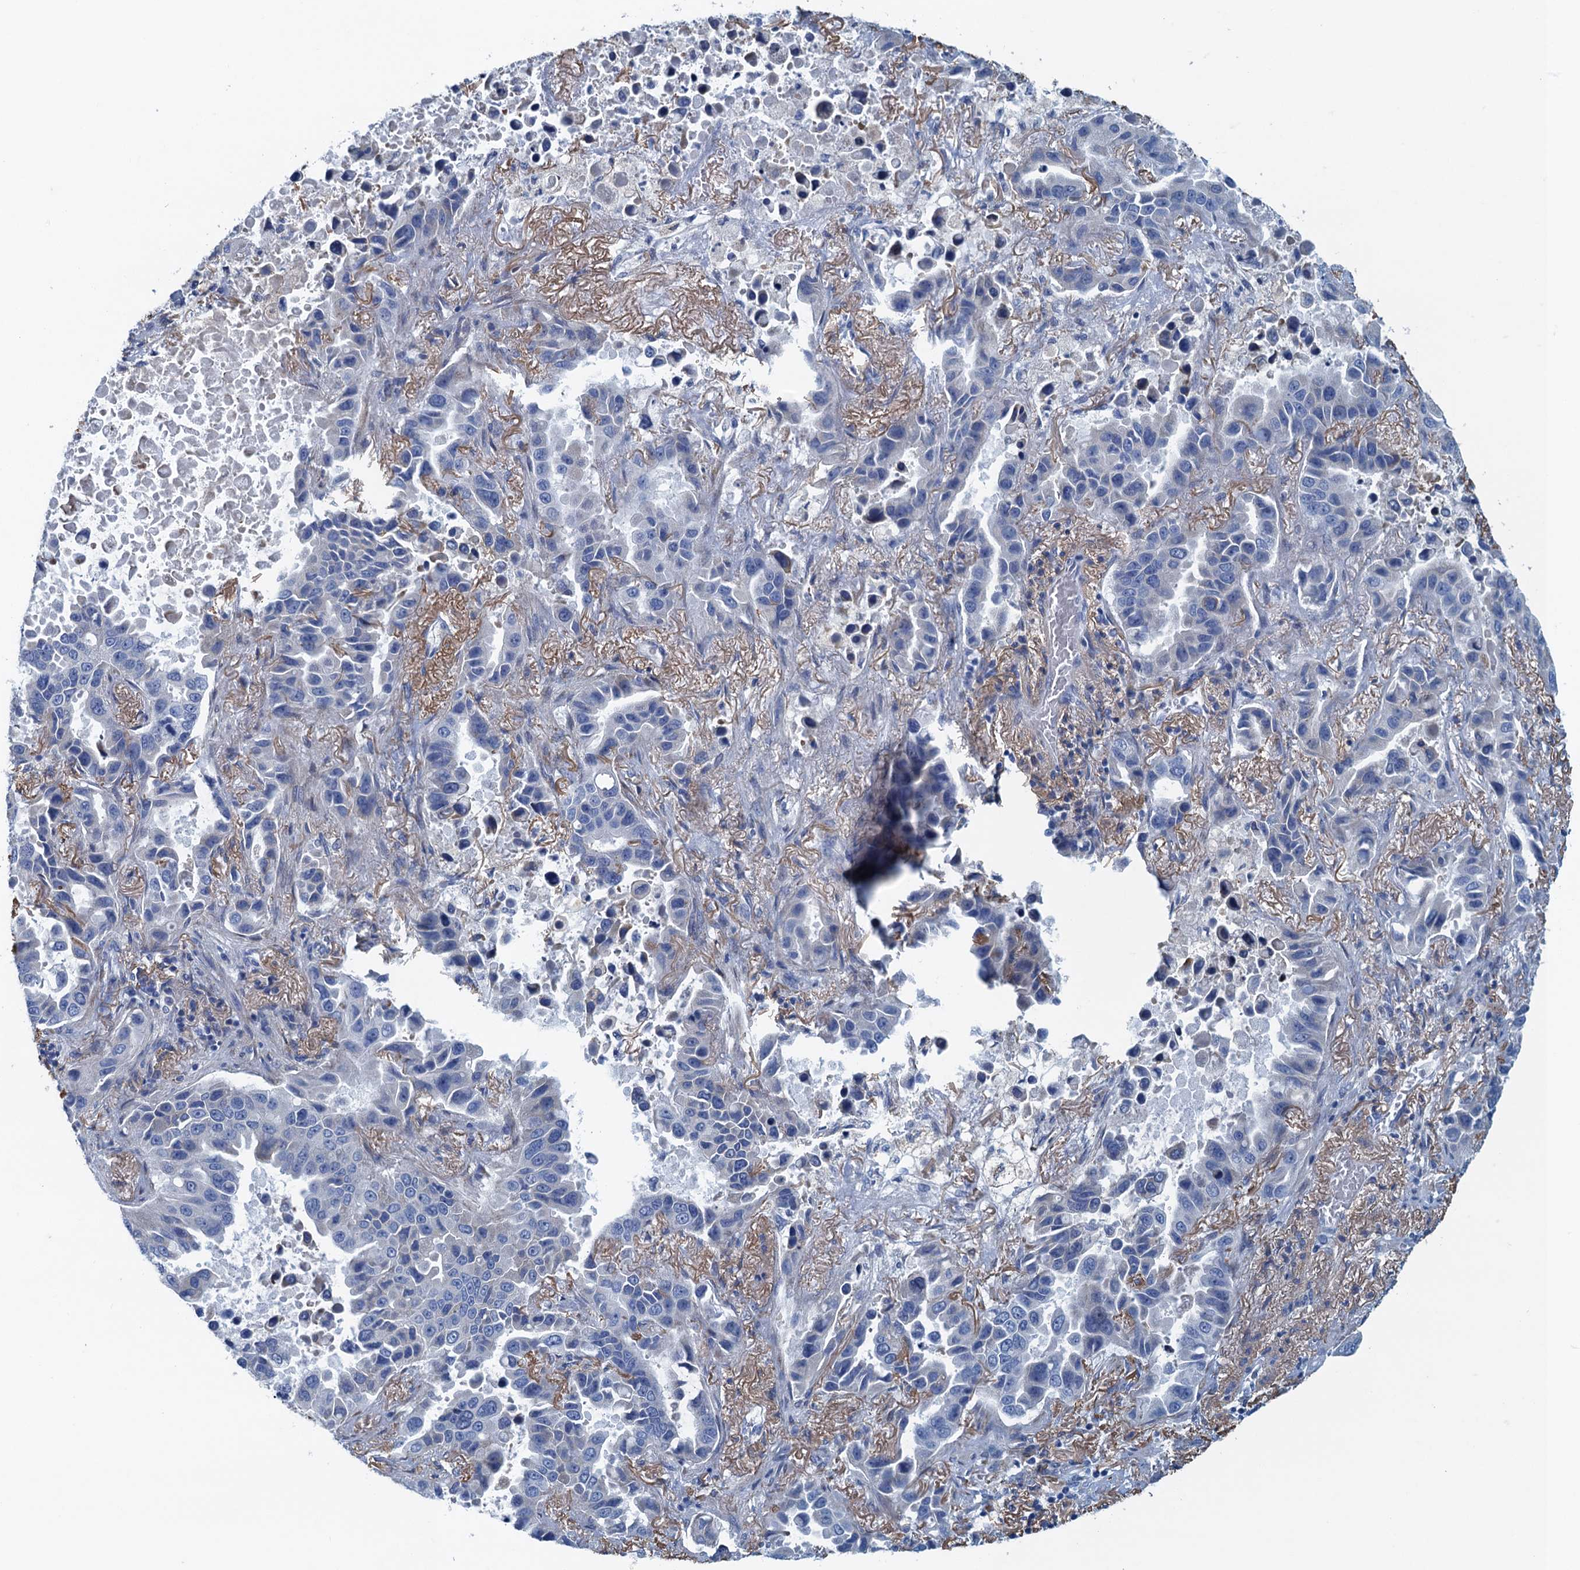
{"staining": {"intensity": "negative", "quantity": "none", "location": "none"}, "tissue": "lung cancer", "cell_type": "Tumor cells", "image_type": "cancer", "snomed": [{"axis": "morphology", "description": "Adenocarcinoma, NOS"}, {"axis": "topography", "description": "Lung"}], "caption": "Immunohistochemistry (IHC) image of neoplastic tissue: lung adenocarcinoma stained with DAB (3,3'-diaminobenzidine) demonstrates no significant protein expression in tumor cells.", "gene": "C10orf88", "patient": {"sex": "male", "age": 64}}